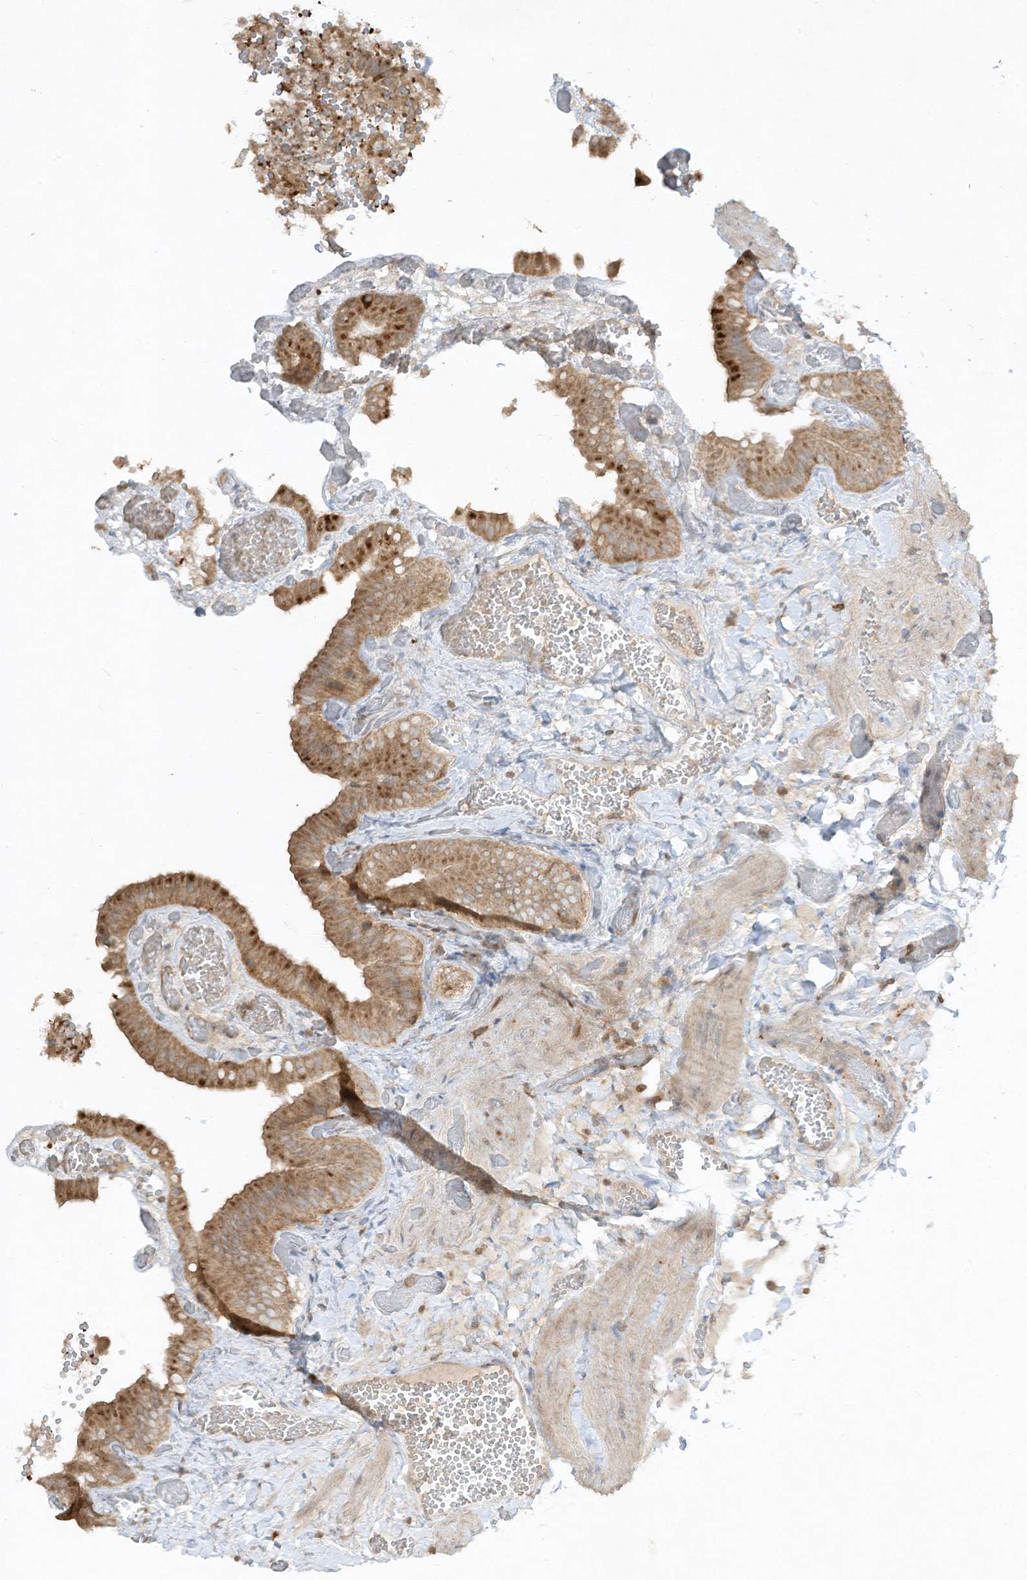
{"staining": {"intensity": "moderate", "quantity": ">75%", "location": "cytoplasmic/membranous"}, "tissue": "gallbladder", "cell_type": "Glandular cells", "image_type": "normal", "snomed": [{"axis": "morphology", "description": "Normal tissue, NOS"}, {"axis": "topography", "description": "Gallbladder"}], "caption": "Protein staining demonstrates moderate cytoplasmic/membranous expression in about >75% of glandular cells in normal gallbladder. The protein is shown in brown color, while the nuclei are stained blue.", "gene": "LDAH", "patient": {"sex": "female", "age": 64}}